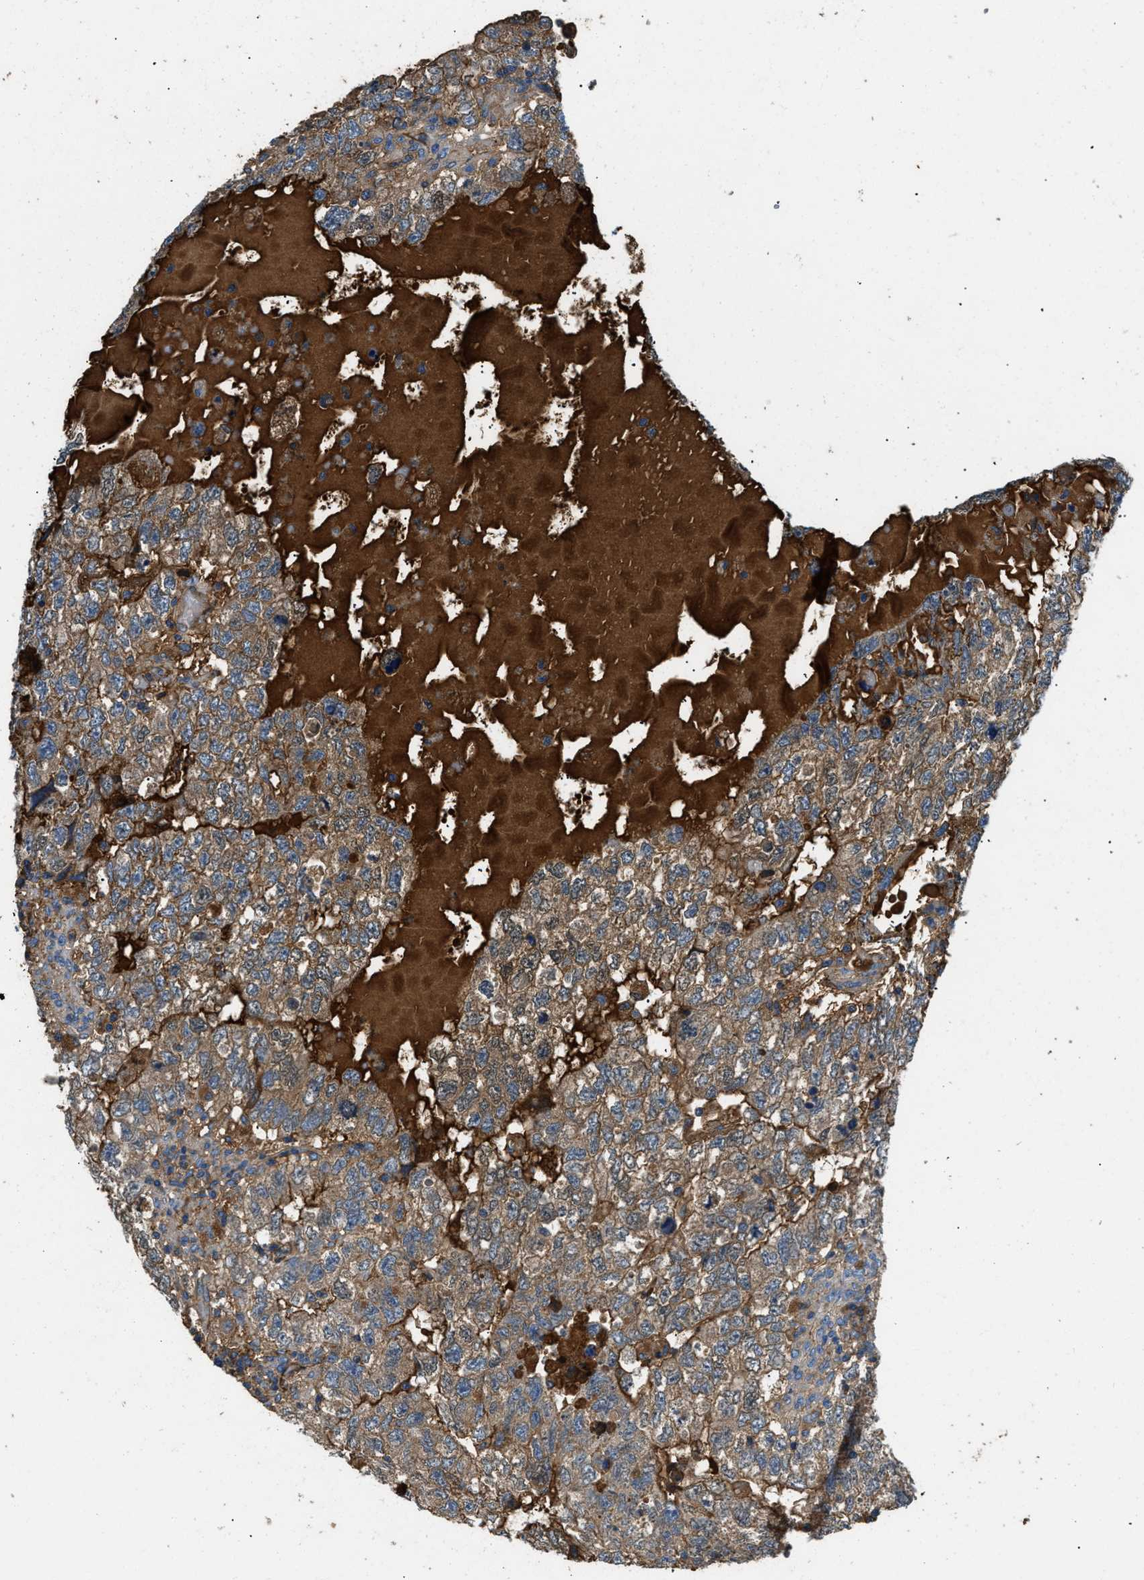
{"staining": {"intensity": "moderate", "quantity": "25%-75%", "location": "cytoplasmic/membranous"}, "tissue": "testis cancer", "cell_type": "Tumor cells", "image_type": "cancer", "snomed": [{"axis": "morphology", "description": "Carcinoma, Embryonal, NOS"}, {"axis": "topography", "description": "Testis"}], "caption": "Protein analysis of testis cancer tissue shows moderate cytoplasmic/membranous positivity in approximately 25%-75% of tumor cells.", "gene": "STC1", "patient": {"sex": "male", "age": 36}}